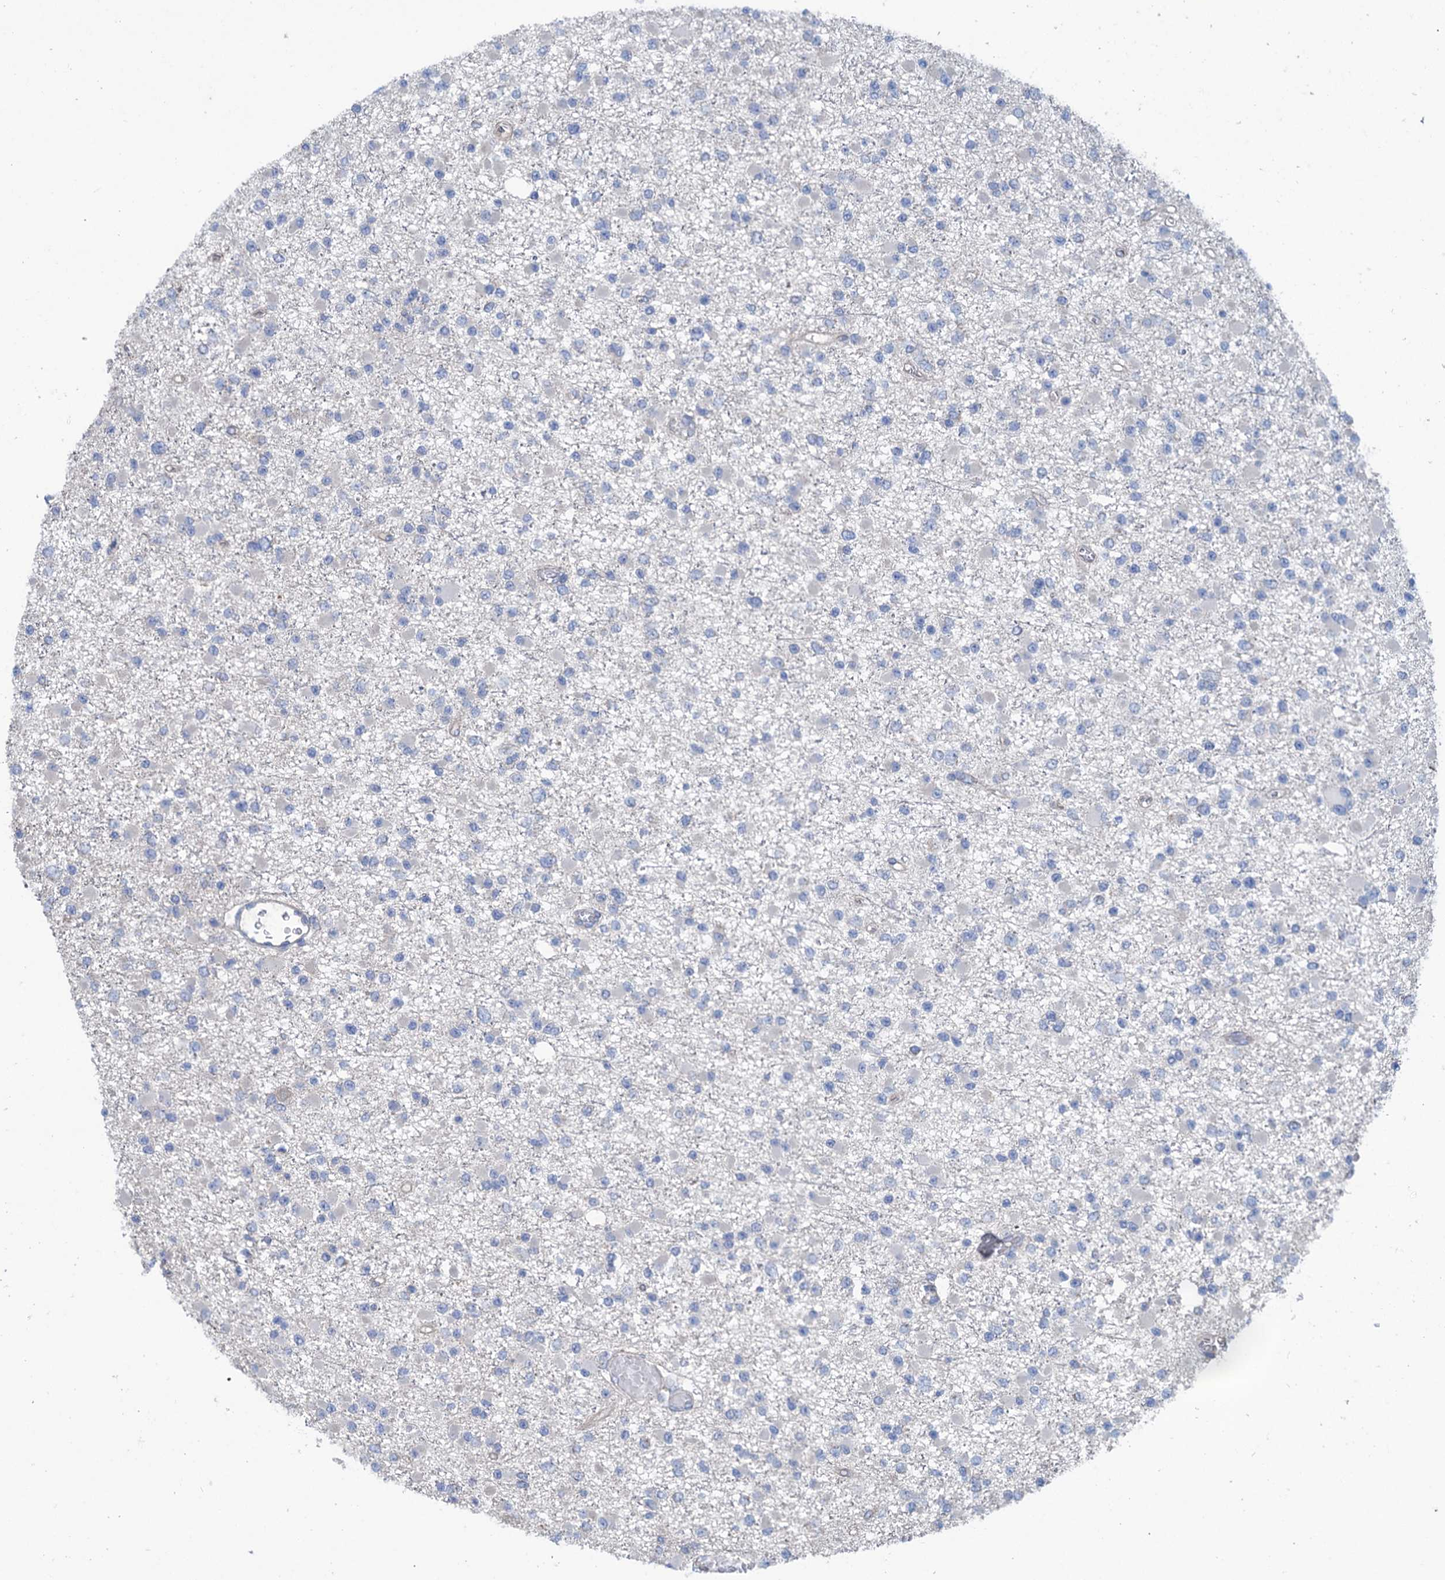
{"staining": {"intensity": "negative", "quantity": "none", "location": "none"}, "tissue": "glioma", "cell_type": "Tumor cells", "image_type": "cancer", "snomed": [{"axis": "morphology", "description": "Glioma, malignant, Low grade"}, {"axis": "topography", "description": "Brain"}], "caption": "Tumor cells show no significant protein staining in glioma.", "gene": "EYA4", "patient": {"sex": "female", "age": 22}}